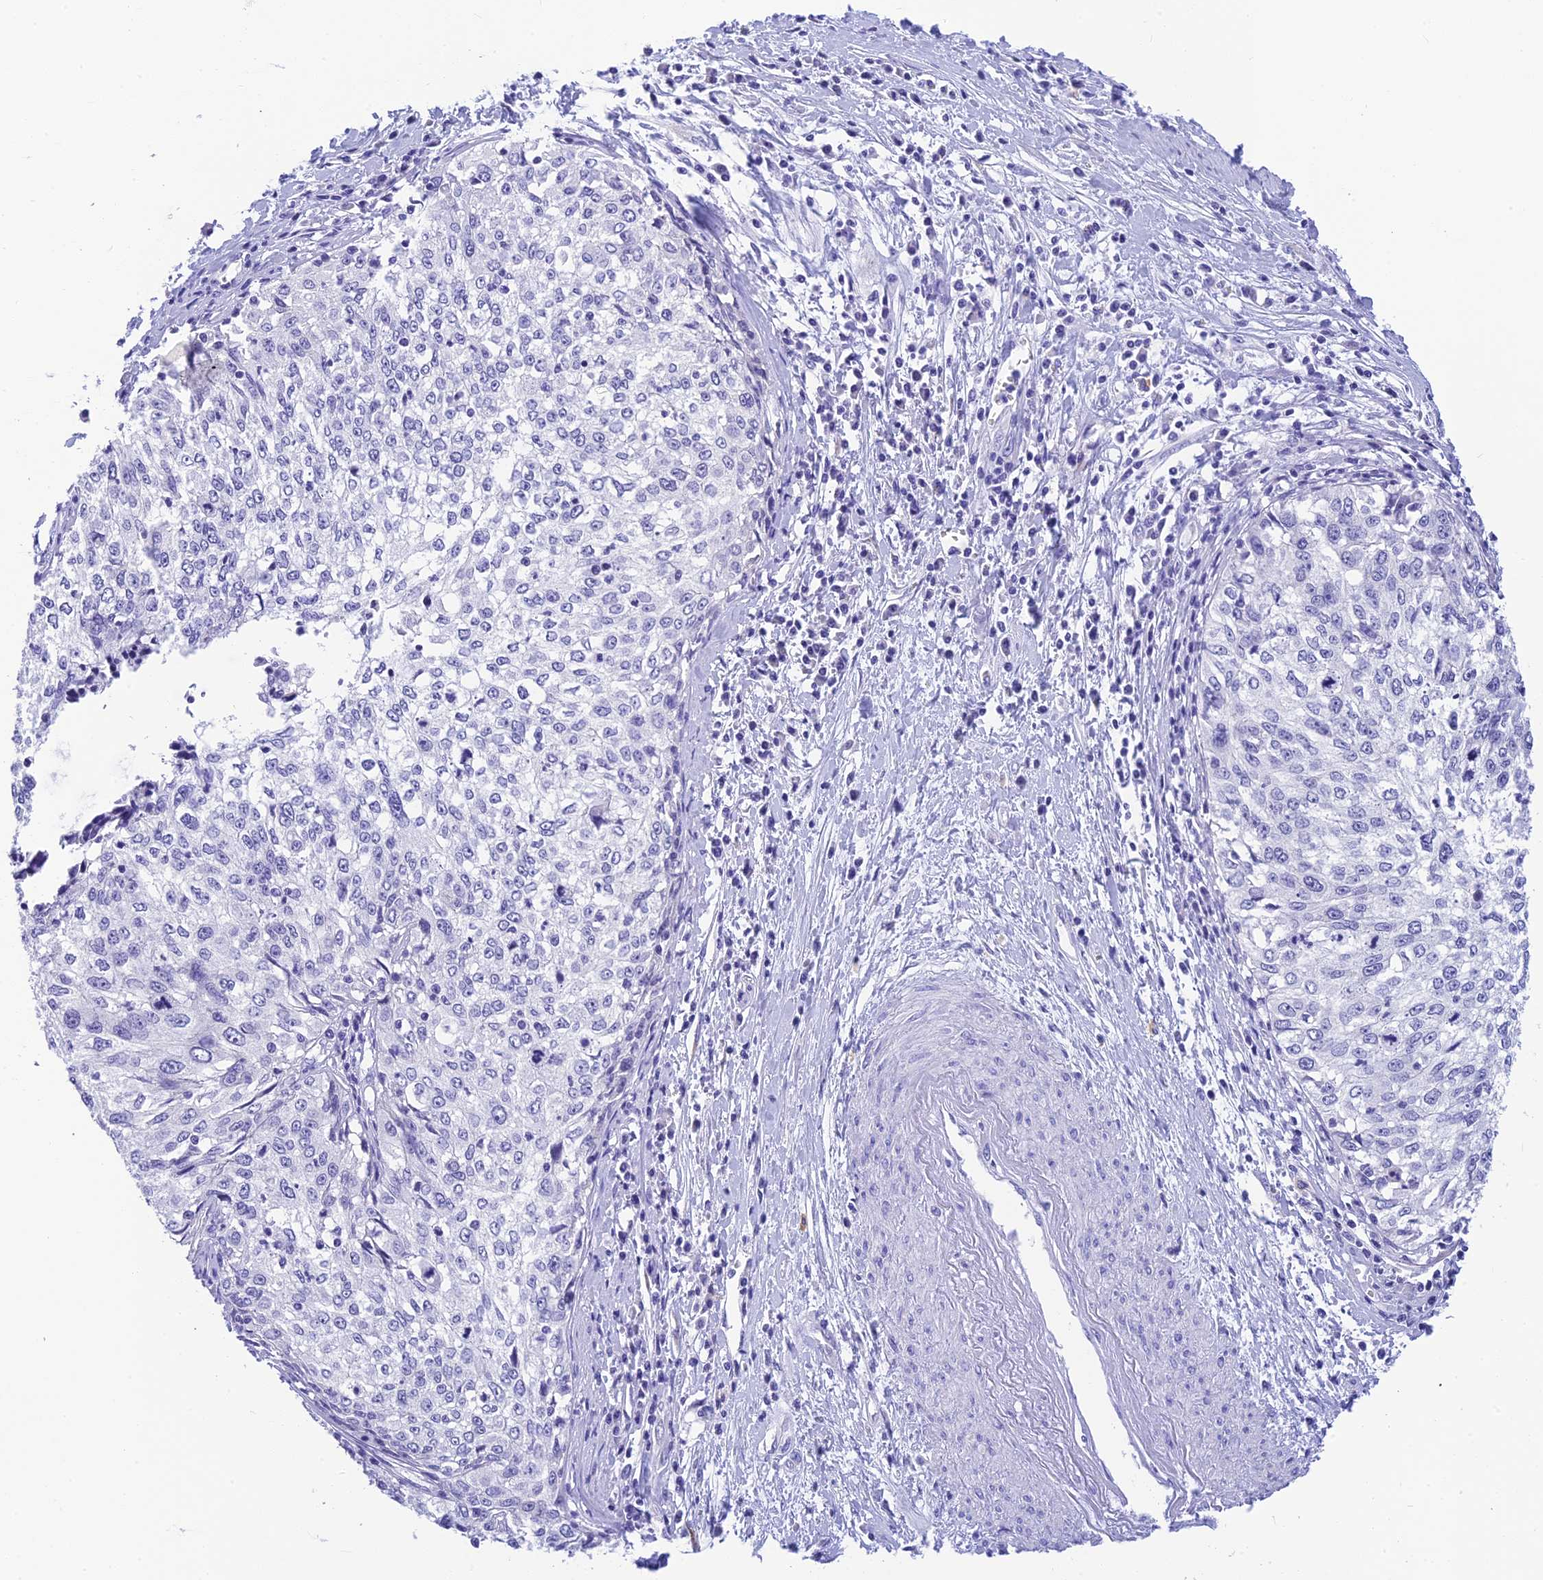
{"staining": {"intensity": "negative", "quantity": "none", "location": "none"}, "tissue": "cervical cancer", "cell_type": "Tumor cells", "image_type": "cancer", "snomed": [{"axis": "morphology", "description": "Squamous cell carcinoma, NOS"}, {"axis": "topography", "description": "Cervix"}], "caption": "Protein analysis of cervical cancer (squamous cell carcinoma) exhibits no significant expression in tumor cells.", "gene": "KDELR3", "patient": {"sex": "female", "age": 57}}